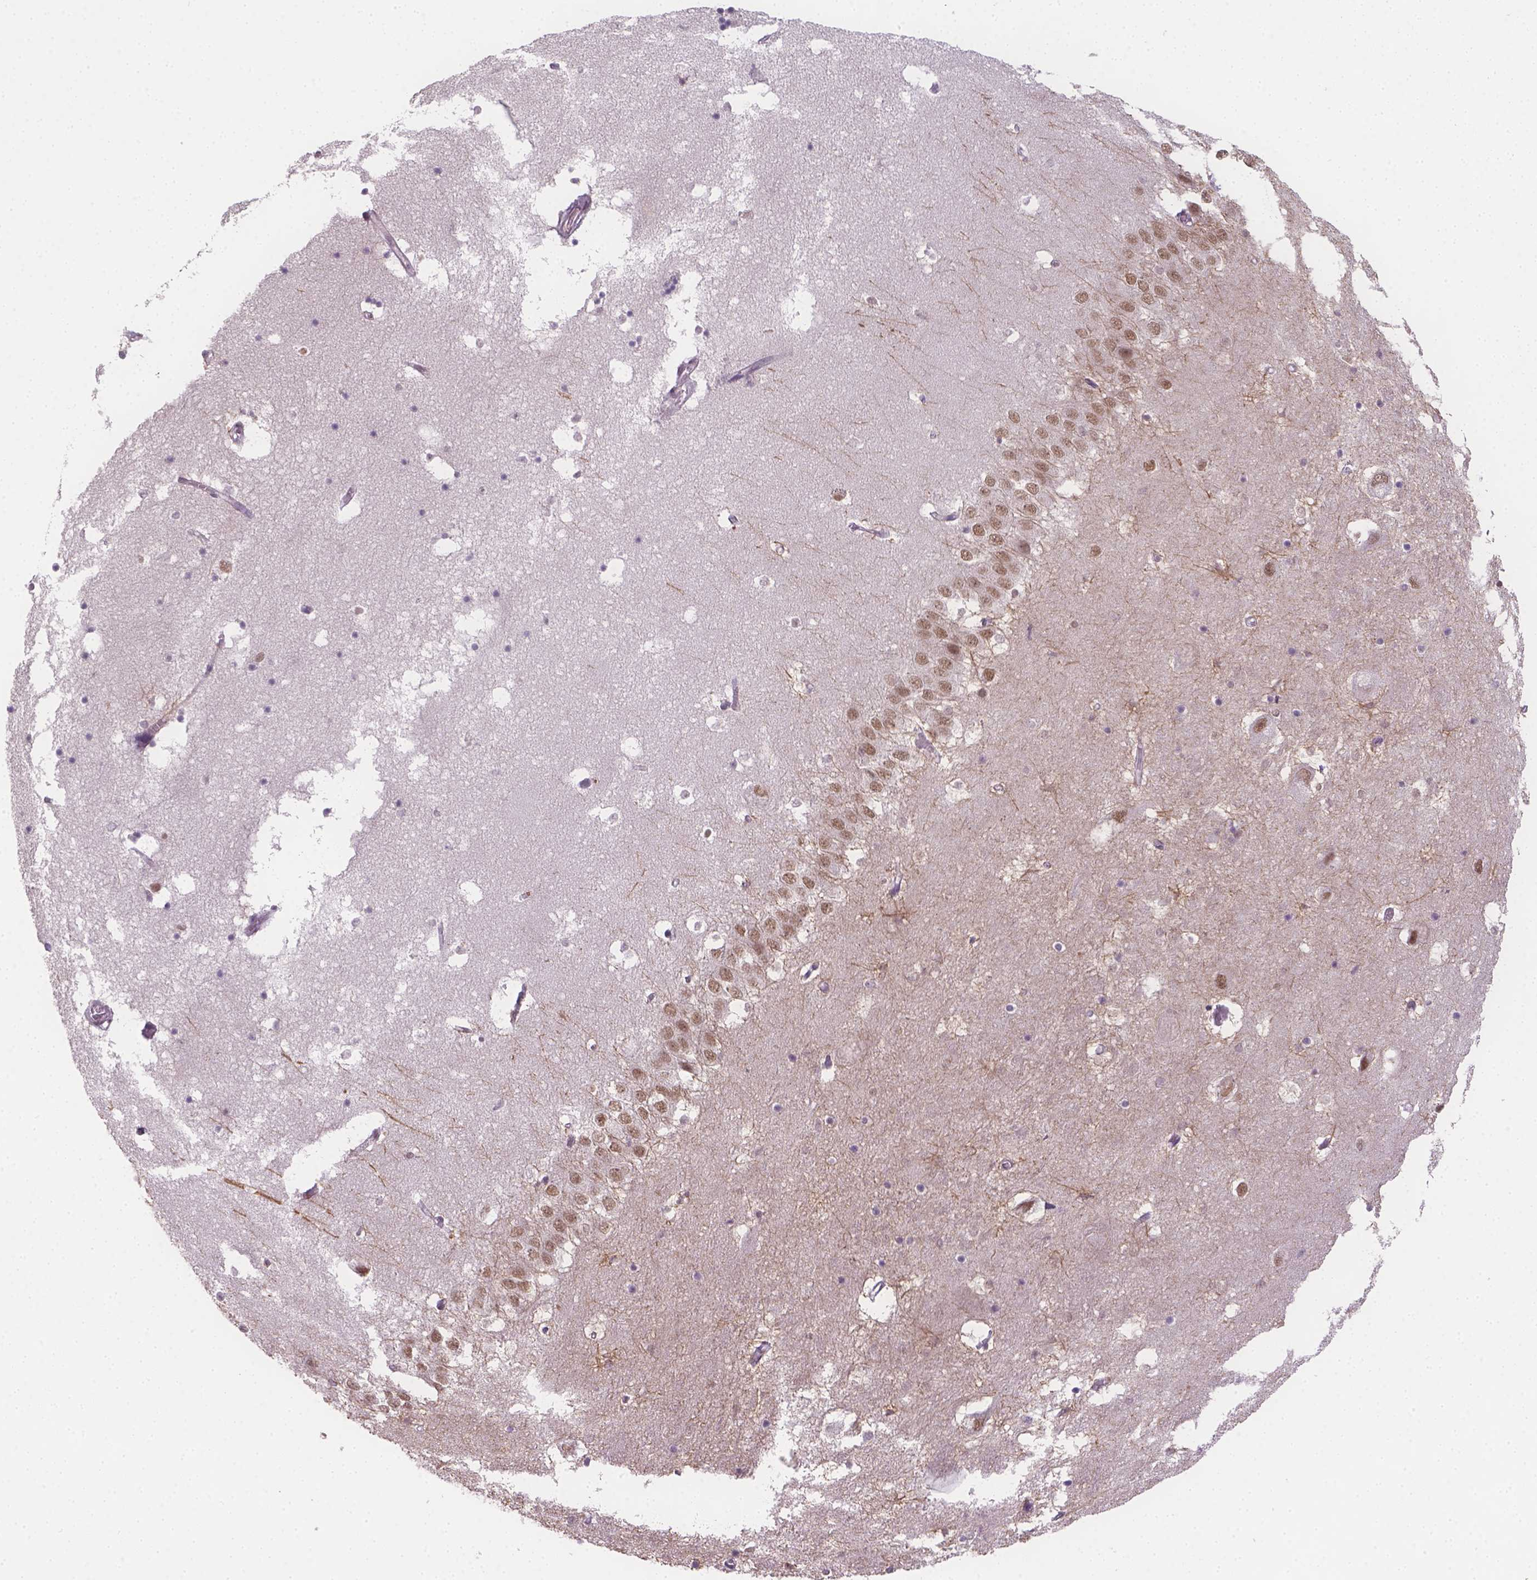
{"staining": {"intensity": "moderate", "quantity": ">75%", "location": "nuclear"}, "tissue": "hippocampus", "cell_type": "Glial cells", "image_type": "normal", "snomed": [{"axis": "morphology", "description": "Normal tissue, NOS"}, {"axis": "topography", "description": "Hippocampus"}], "caption": "Moderate nuclear expression is appreciated in about >75% of glial cells in unremarkable hippocampus. Immunohistochemistry stains the protein in brown and the nuclei are stained blue.", "gene": "FANCE", "patient": {"sex": "male", "age": 58}}